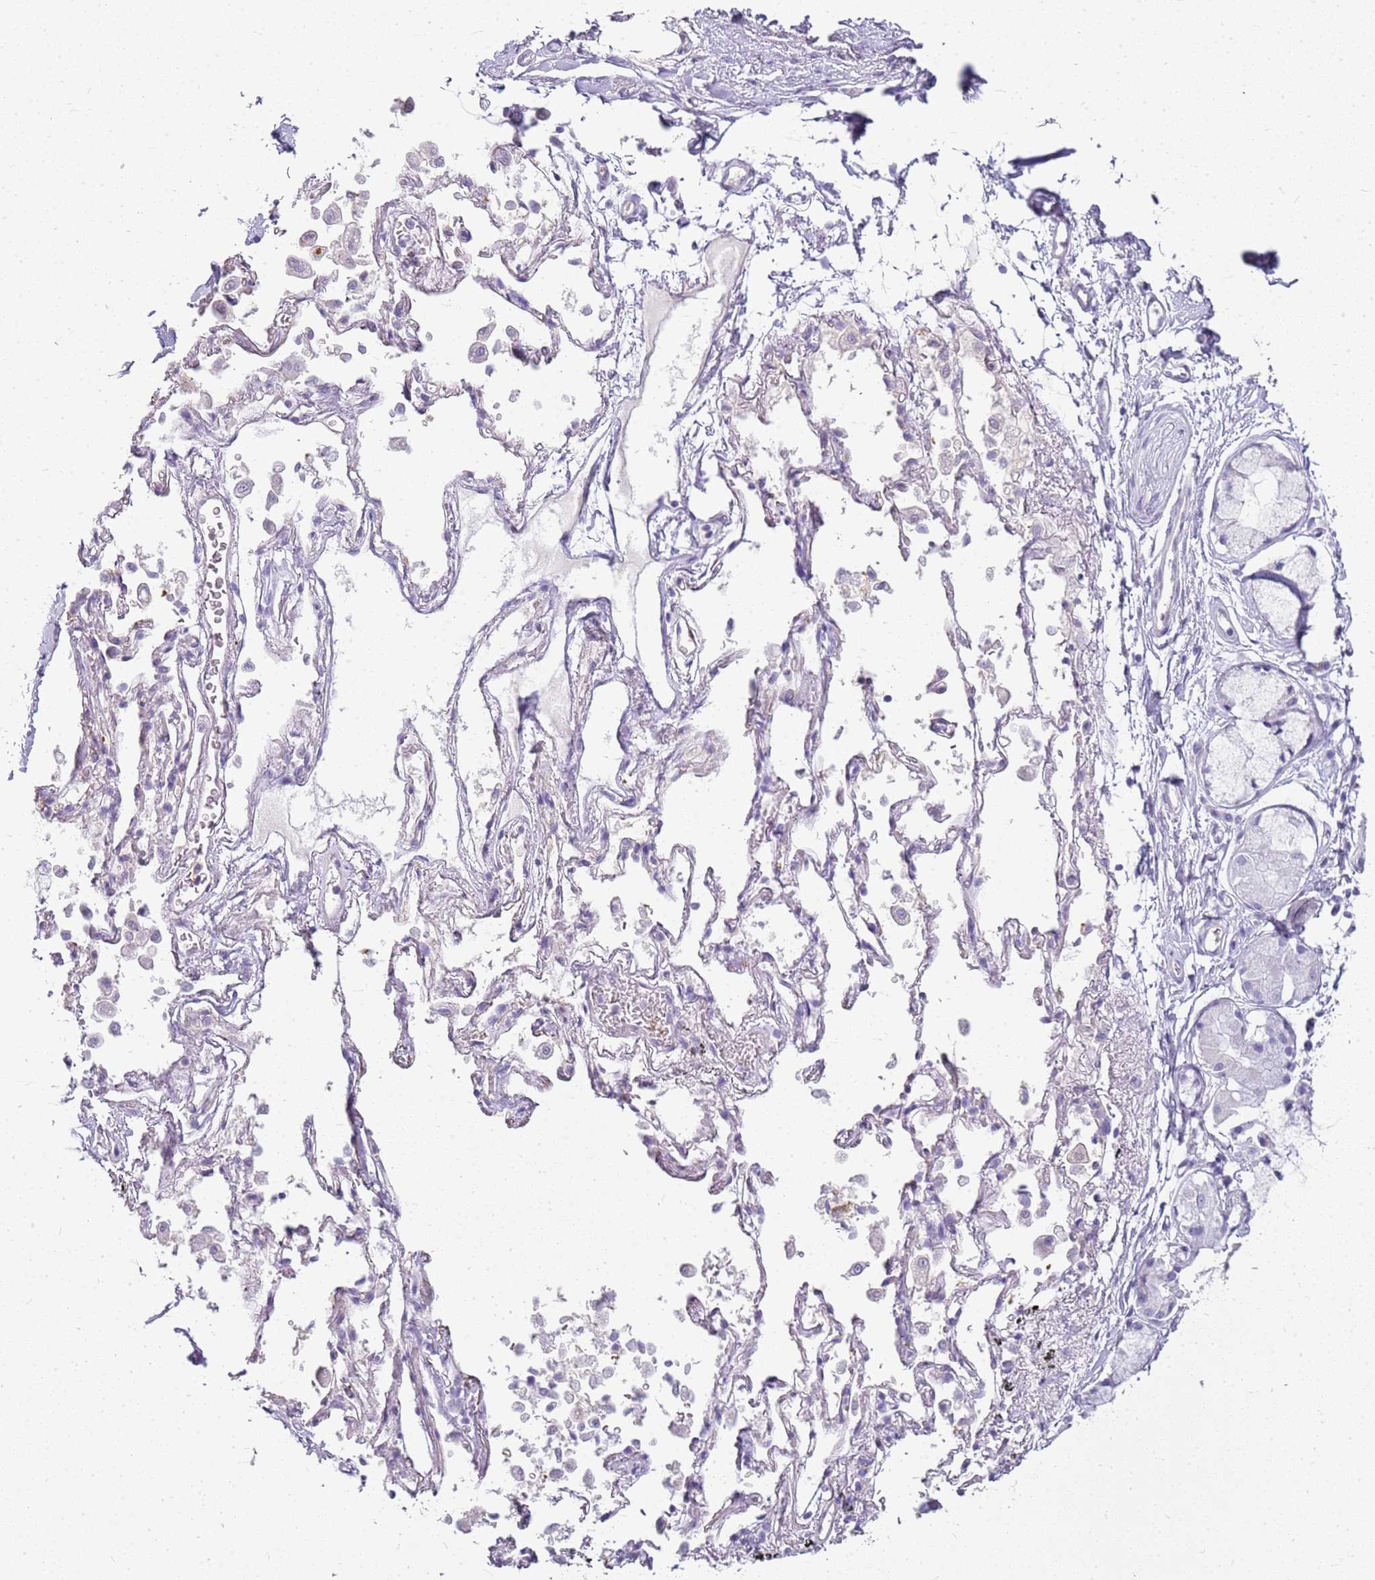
{"staining": {"intensity": "weak", "quantity": ">75%", "location": "cytoplasmic/membranous"}, "tissue": "adipose tissue", "cell_type": "Adipocytes", "image_type": "normal", "snomed": [{"axis": "morphology", "description": "Normal tissue, NOS"}, {"axis": "topography", "description": "Cartilage tissue"}], "caption": "Immunohistochemistry image of benign human adipose tissue stained for a protein (brown), which displays low levels of weak cytoplasmic/membranous expression in approximately >75% of adipocytes.", "gene": "SULT1E1", "patient": {"sex": "male", "age": 73}}